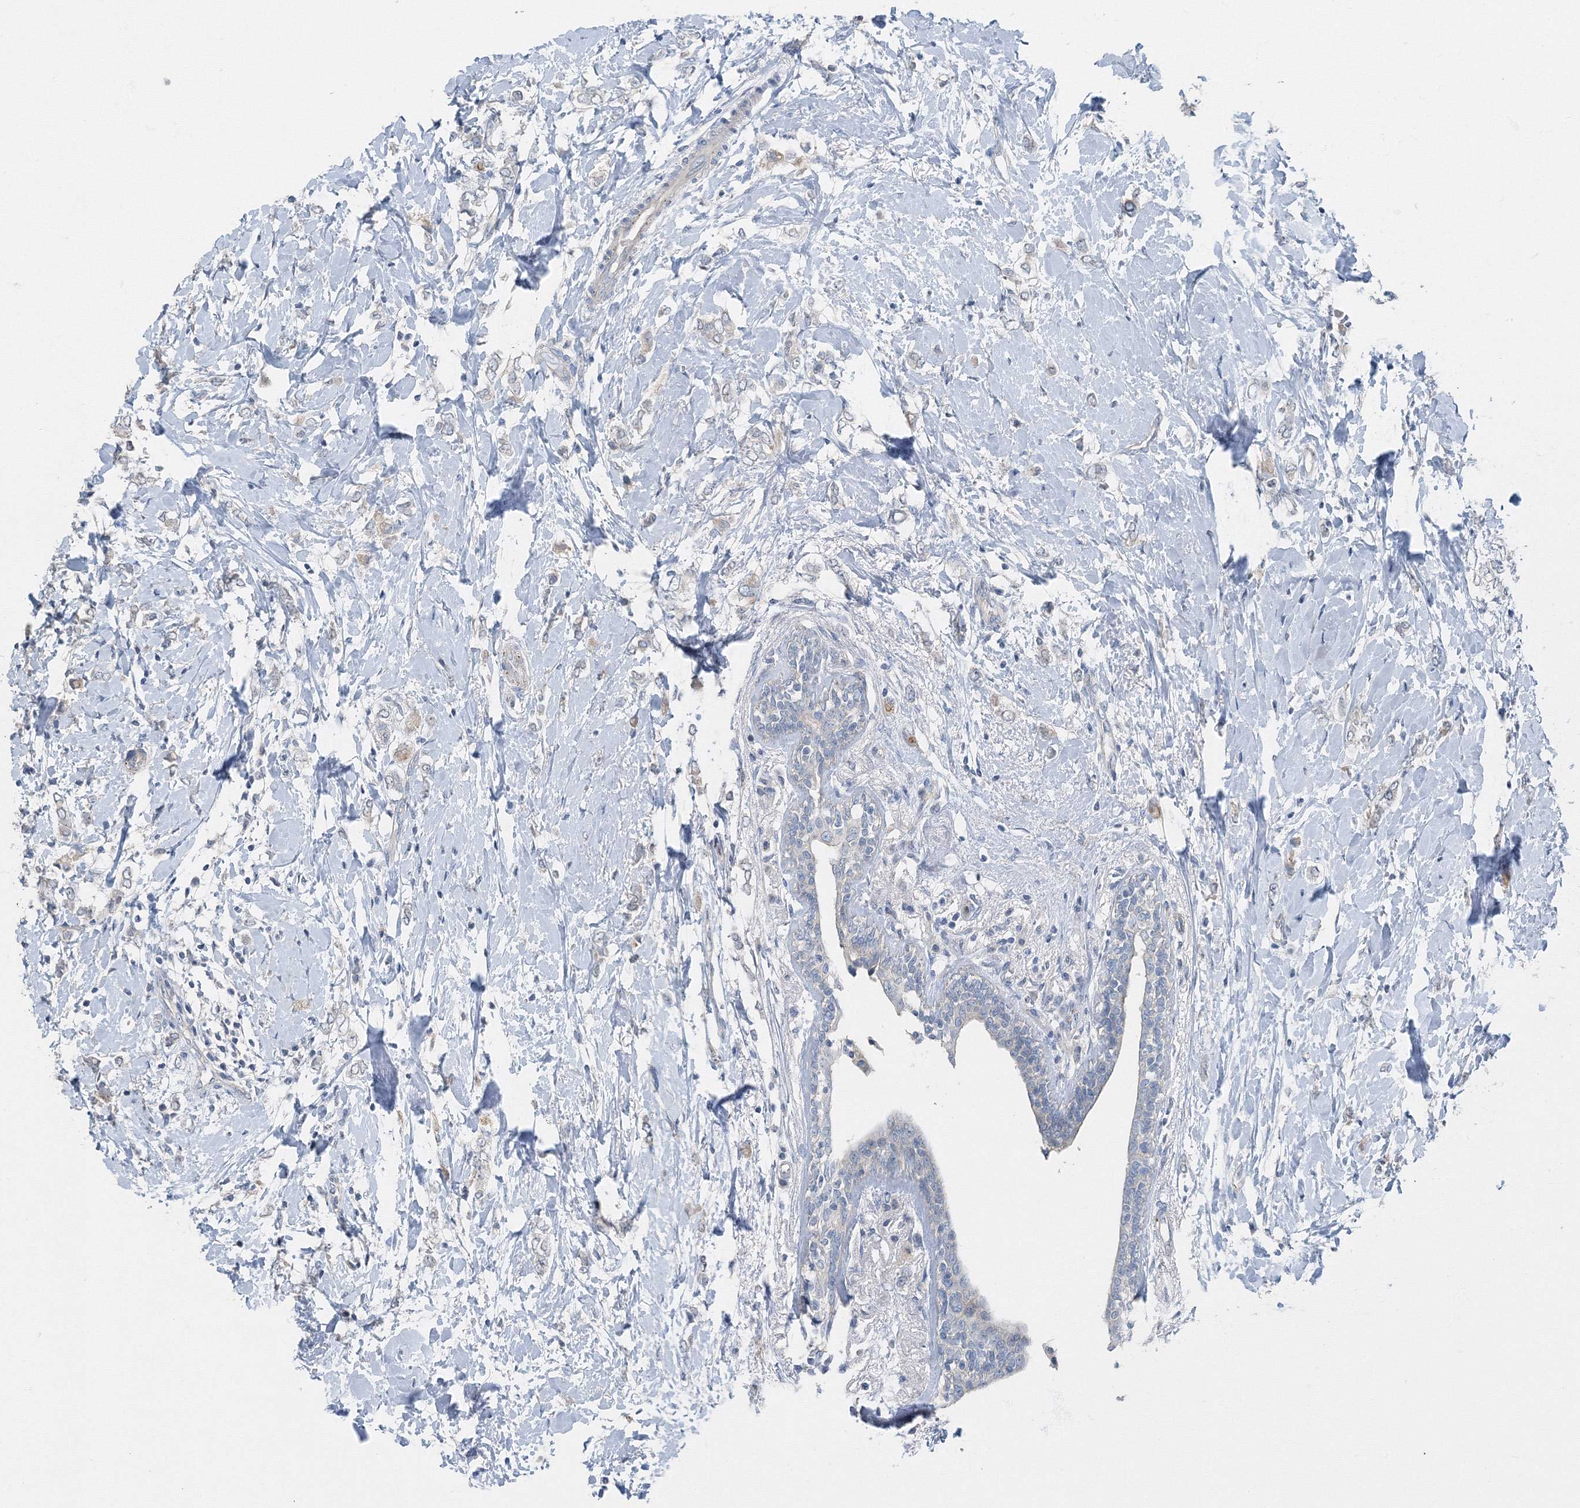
{"staining": {"intensity": "negative", "quantity": "none", "location": "none"}, "tissue": "breast cancer", "cell_type": "Tumor cells", "image_type": "cancer", "snomed": [{"axis": "morphology", "description": "Normal tissue, NOS"}, {"axis": "morphology", "description": "Lobular carcinoma"}, {"axis": "topography", "description": "Breast"}], "caption": "Immunohistochemical staining of human breast lobular carcinoma demonstrates no significant positivity in tumor cells.", "gene": "AASDH", "patient": {"sex": "female", "age": 47}}